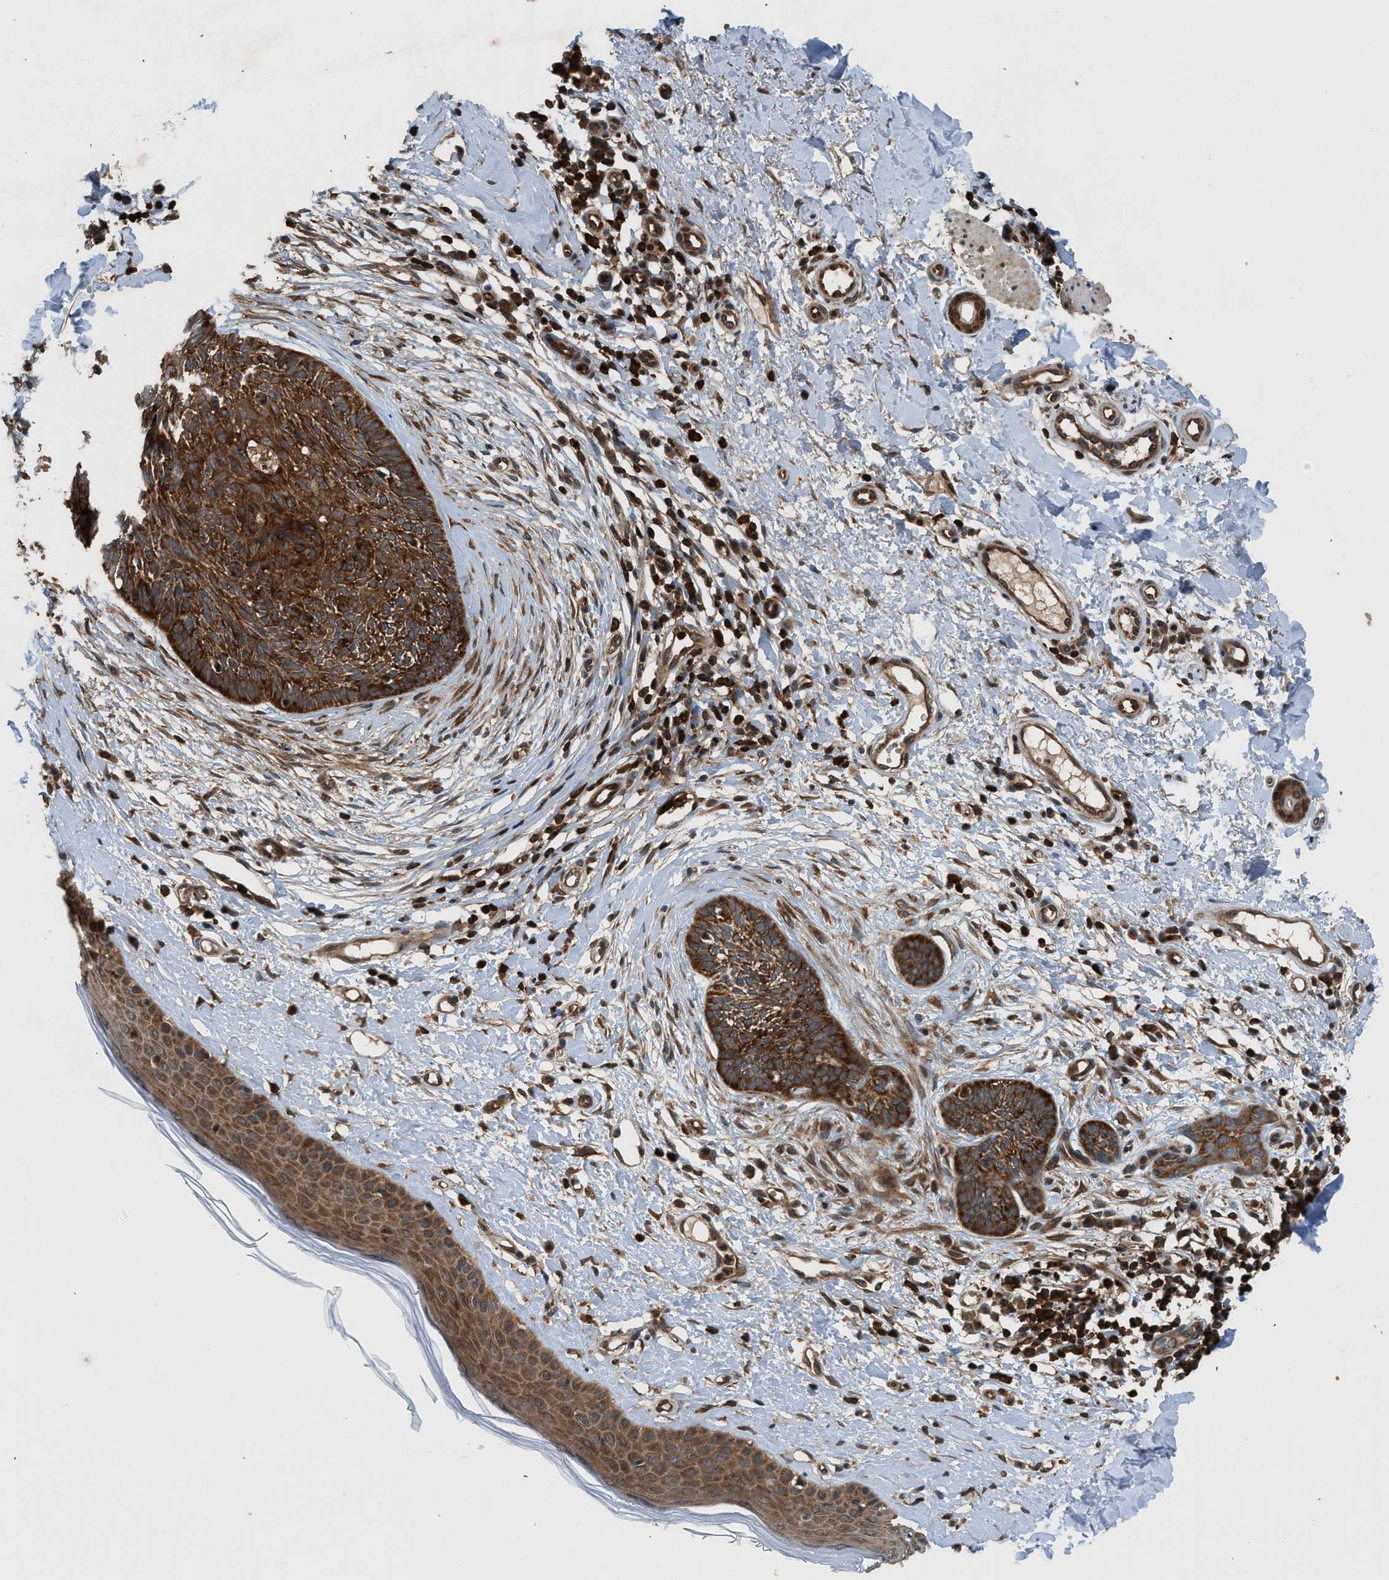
{"staining": {"intensity": "strong", "quantity": ">75%", "location": "cytoplasmic/membranous"}, "tissue": "skin cancer", "cell_type": "Tumor cells", "image_type": "cancer", "snomed": [{"axis": "morphology", "description": "Normal tissue, NOS"}, {"axis": "morphology", "description": "Basal cell carcinoma"}, {"axis": "topography", "description": "Skin"}], "caption": "Basal cell carcinoma (skin) stained with DAB (3,3'-diaminobenzidine) immunohistochemistry displays high levels of strong cytoplasmic/membranous positivity in approximately >75% of tumor cells. Nuclei are stained in blue.", "gene": "OXSR1", "patient": {"sex": "male", "age": 71}}